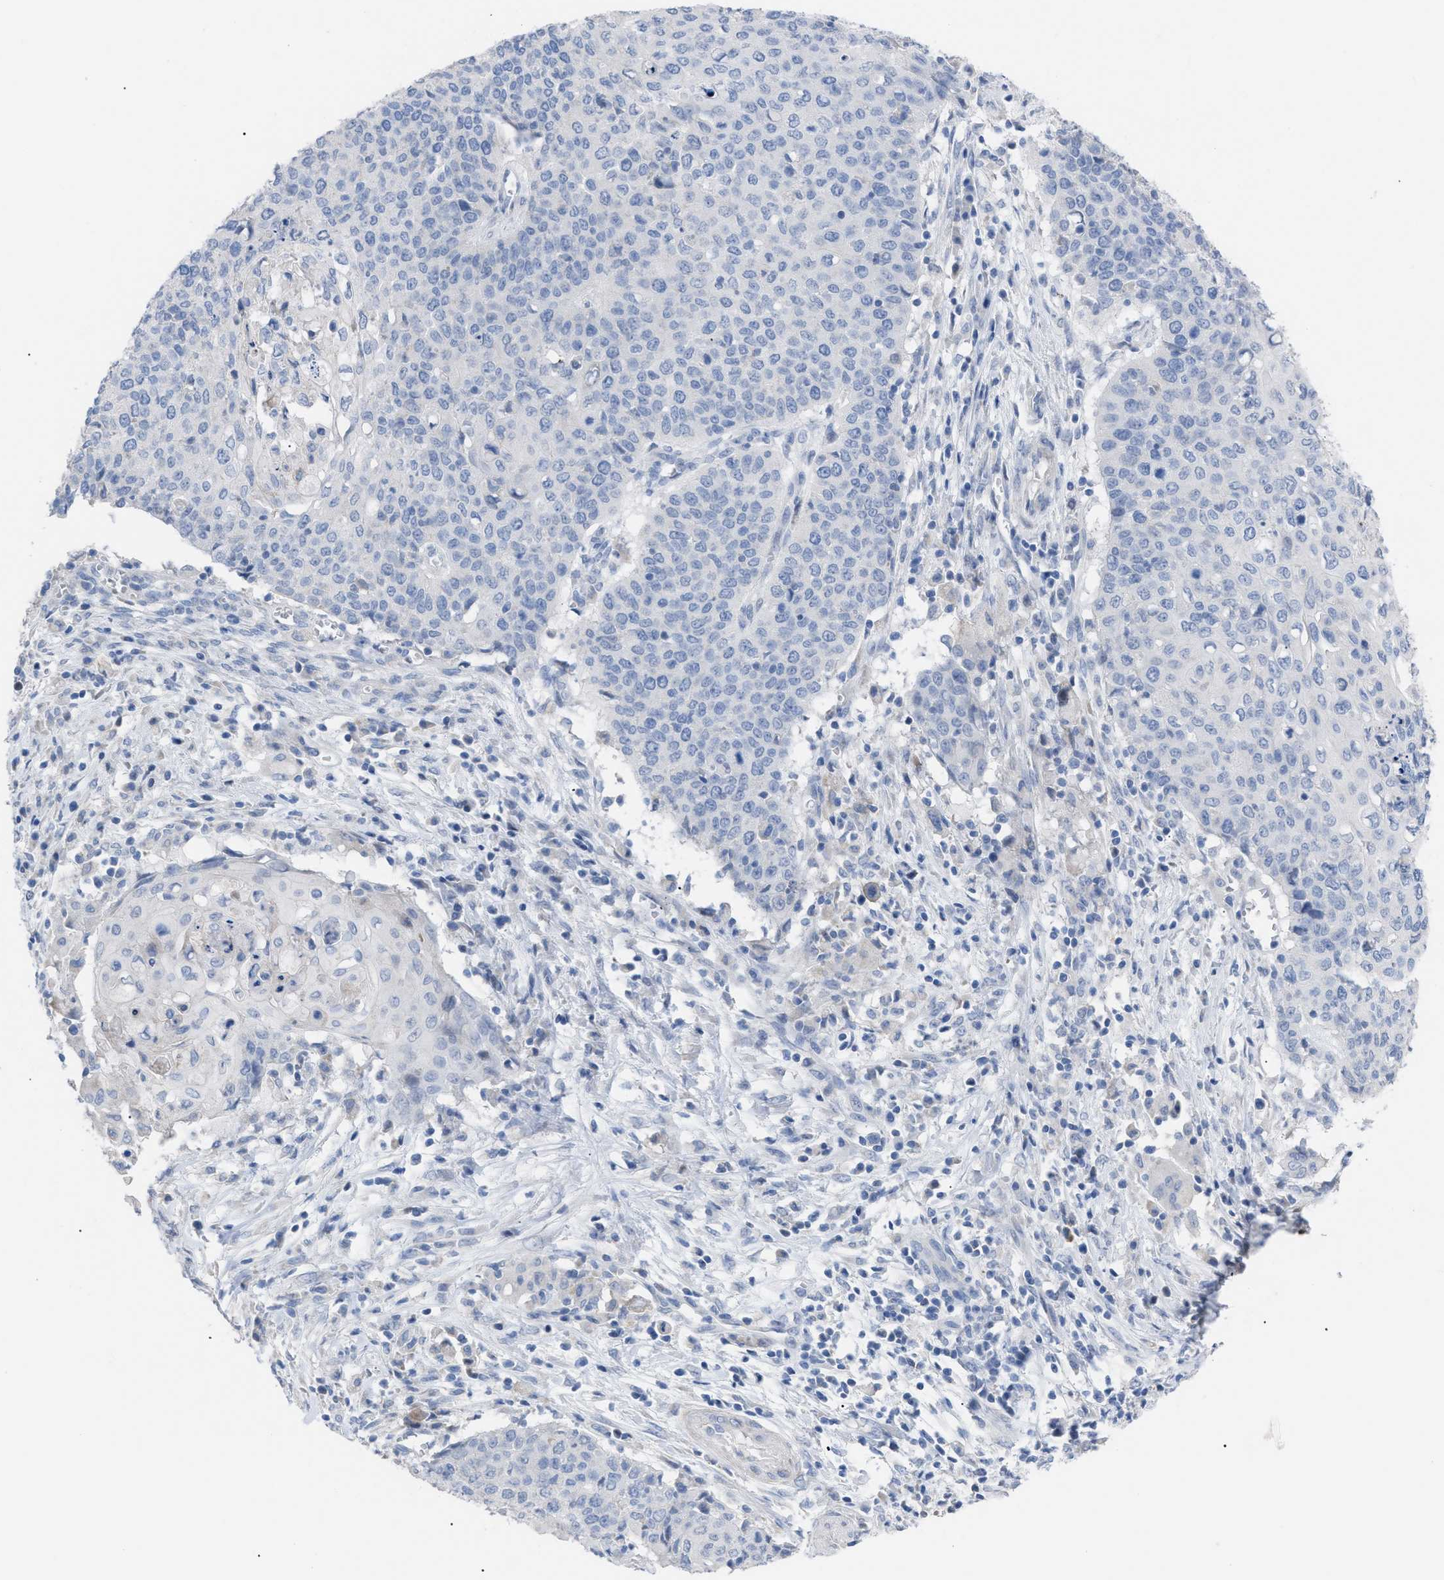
{"staining": {"intensity": "negative", "quantity": "none", "location": "none"}, "tissue": "cervical cancer", "cell_type": "Tumor cells", "image_type": "cancer", "snomed": [{"axis": "morphology", "description": "Squamous cell carcinoma, NOS"}, {"axis": "topography", "description": "Cervix"}], "caption": "The immunohistochemistry (IHC) histopathology image has no significant staining in tumor cells of cervical cancer (squamous cell carcinoma) tissue.", "gene": "CAV3", "patient": {"sex": "female", "age": 39}}